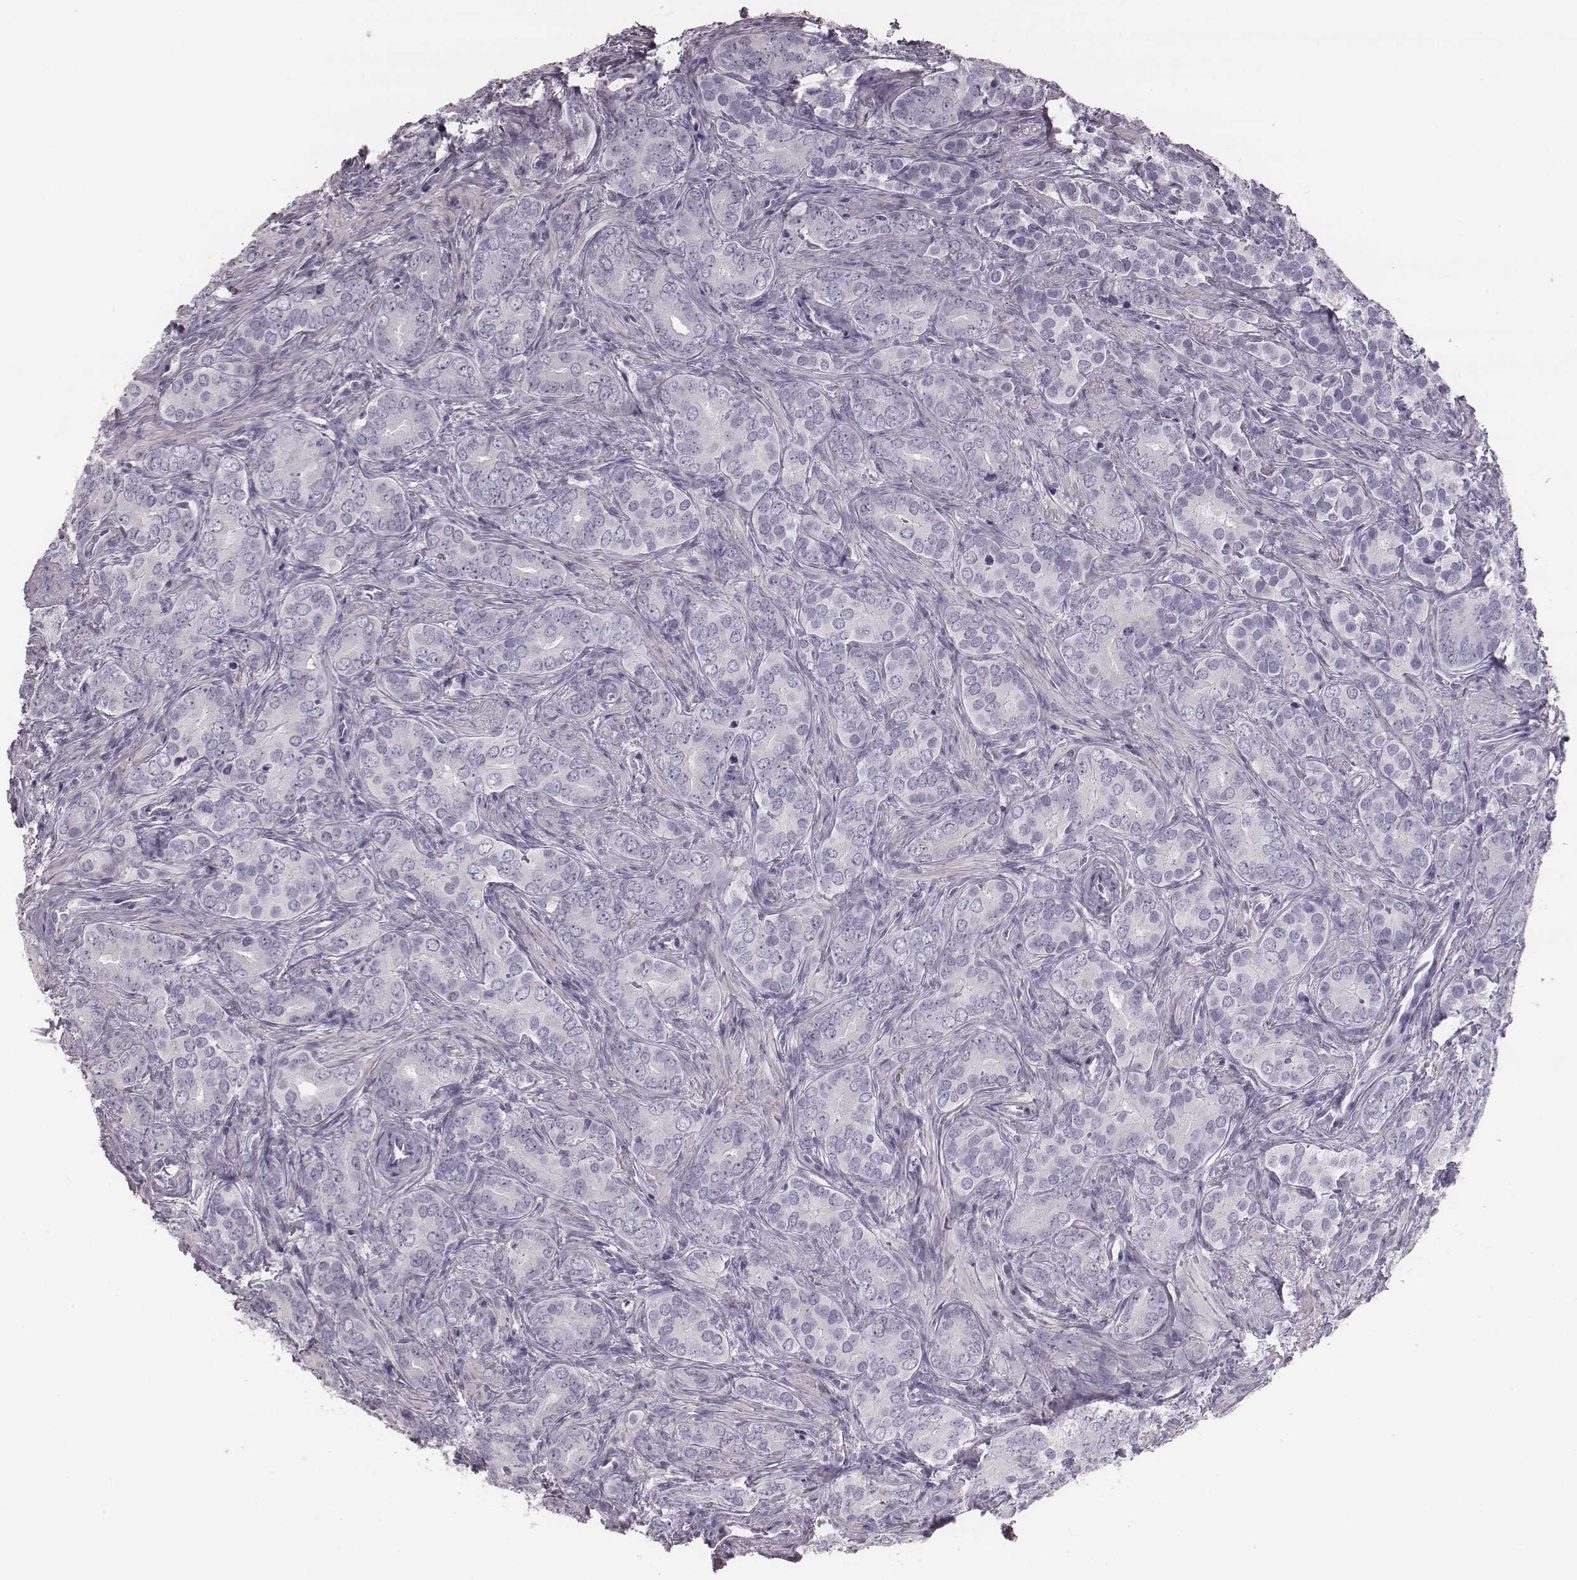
{"staining": {"intensity": "negative", "quantity": "none", "location": "none"}, "tissue": "prostate cancer", "cell_type": "Tumor cells", "image_type": "cancer", "snomed": [{"axis": "morphology", "description": "Adenocarcinoma, High grade"}, {"axis": "topography", "description": "Prostate"}], "caption": "Protein analysis of prostate high-grade adenocarcinoma displays no significant positivity in tumor cells.", "gene": "KRT74", "patient": {"sex": "male", "age": 84}}